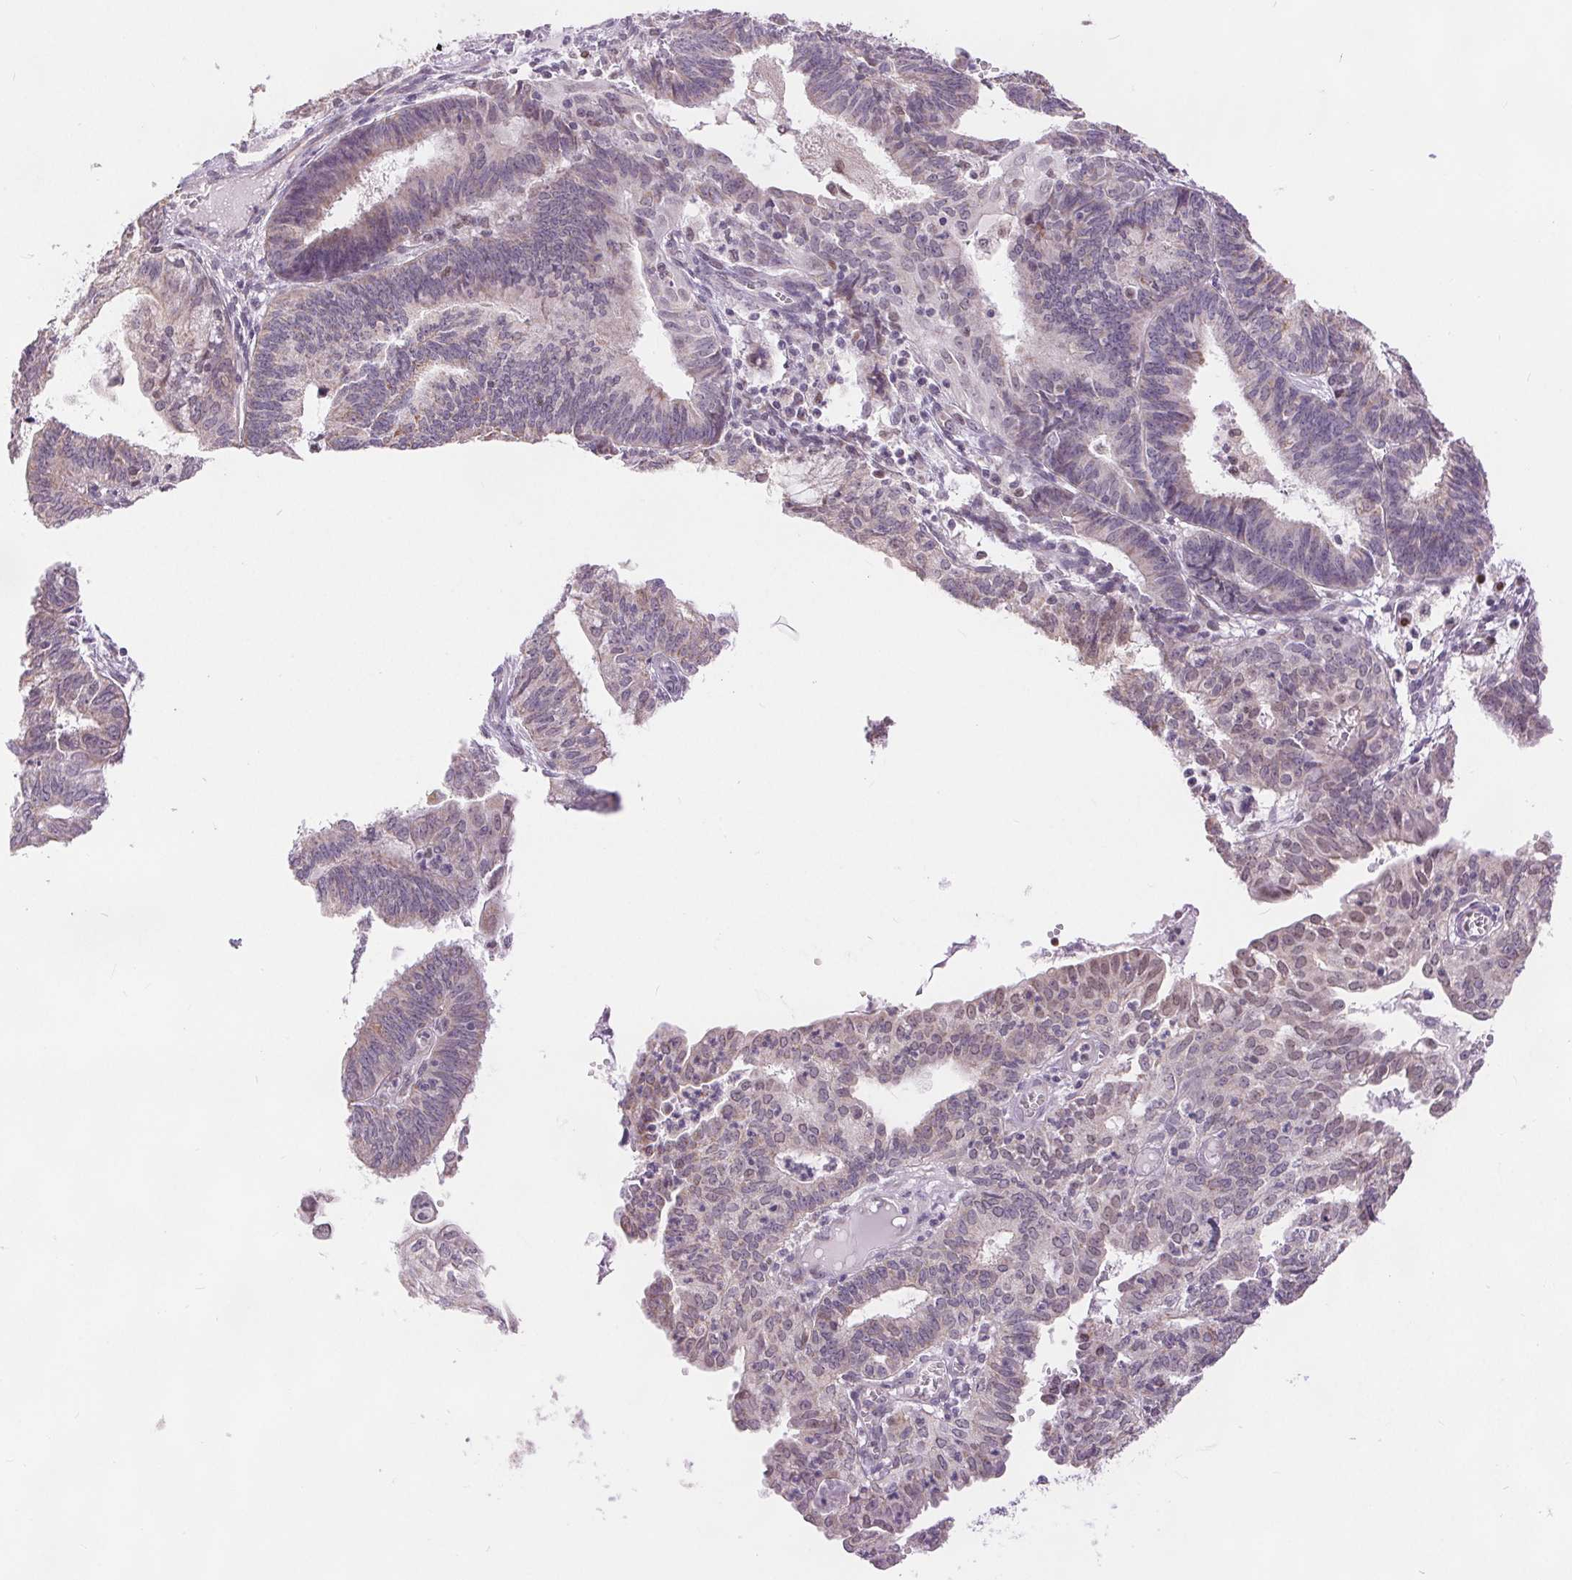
{"staining": {"intensity": "weak", "quantity": "<25%", "location": "nuclear"}, "tissue": "endometrial cancer", "cell_type": "Tumor cells", "image_type": "cancer", "snomed": [{"axis": "morphology", "description": "Adenocarcinoma, NOS"}, {"axis": "topography", "description": "Endometrium"}], "caption": "DAB (3,3'-diaminobenzidine) immunohistochemical staining of endometrial cancer displays no significant staining in tumor cells.", "gene": "POU2F2", "patient": {"sex": "female", "age": 61}}